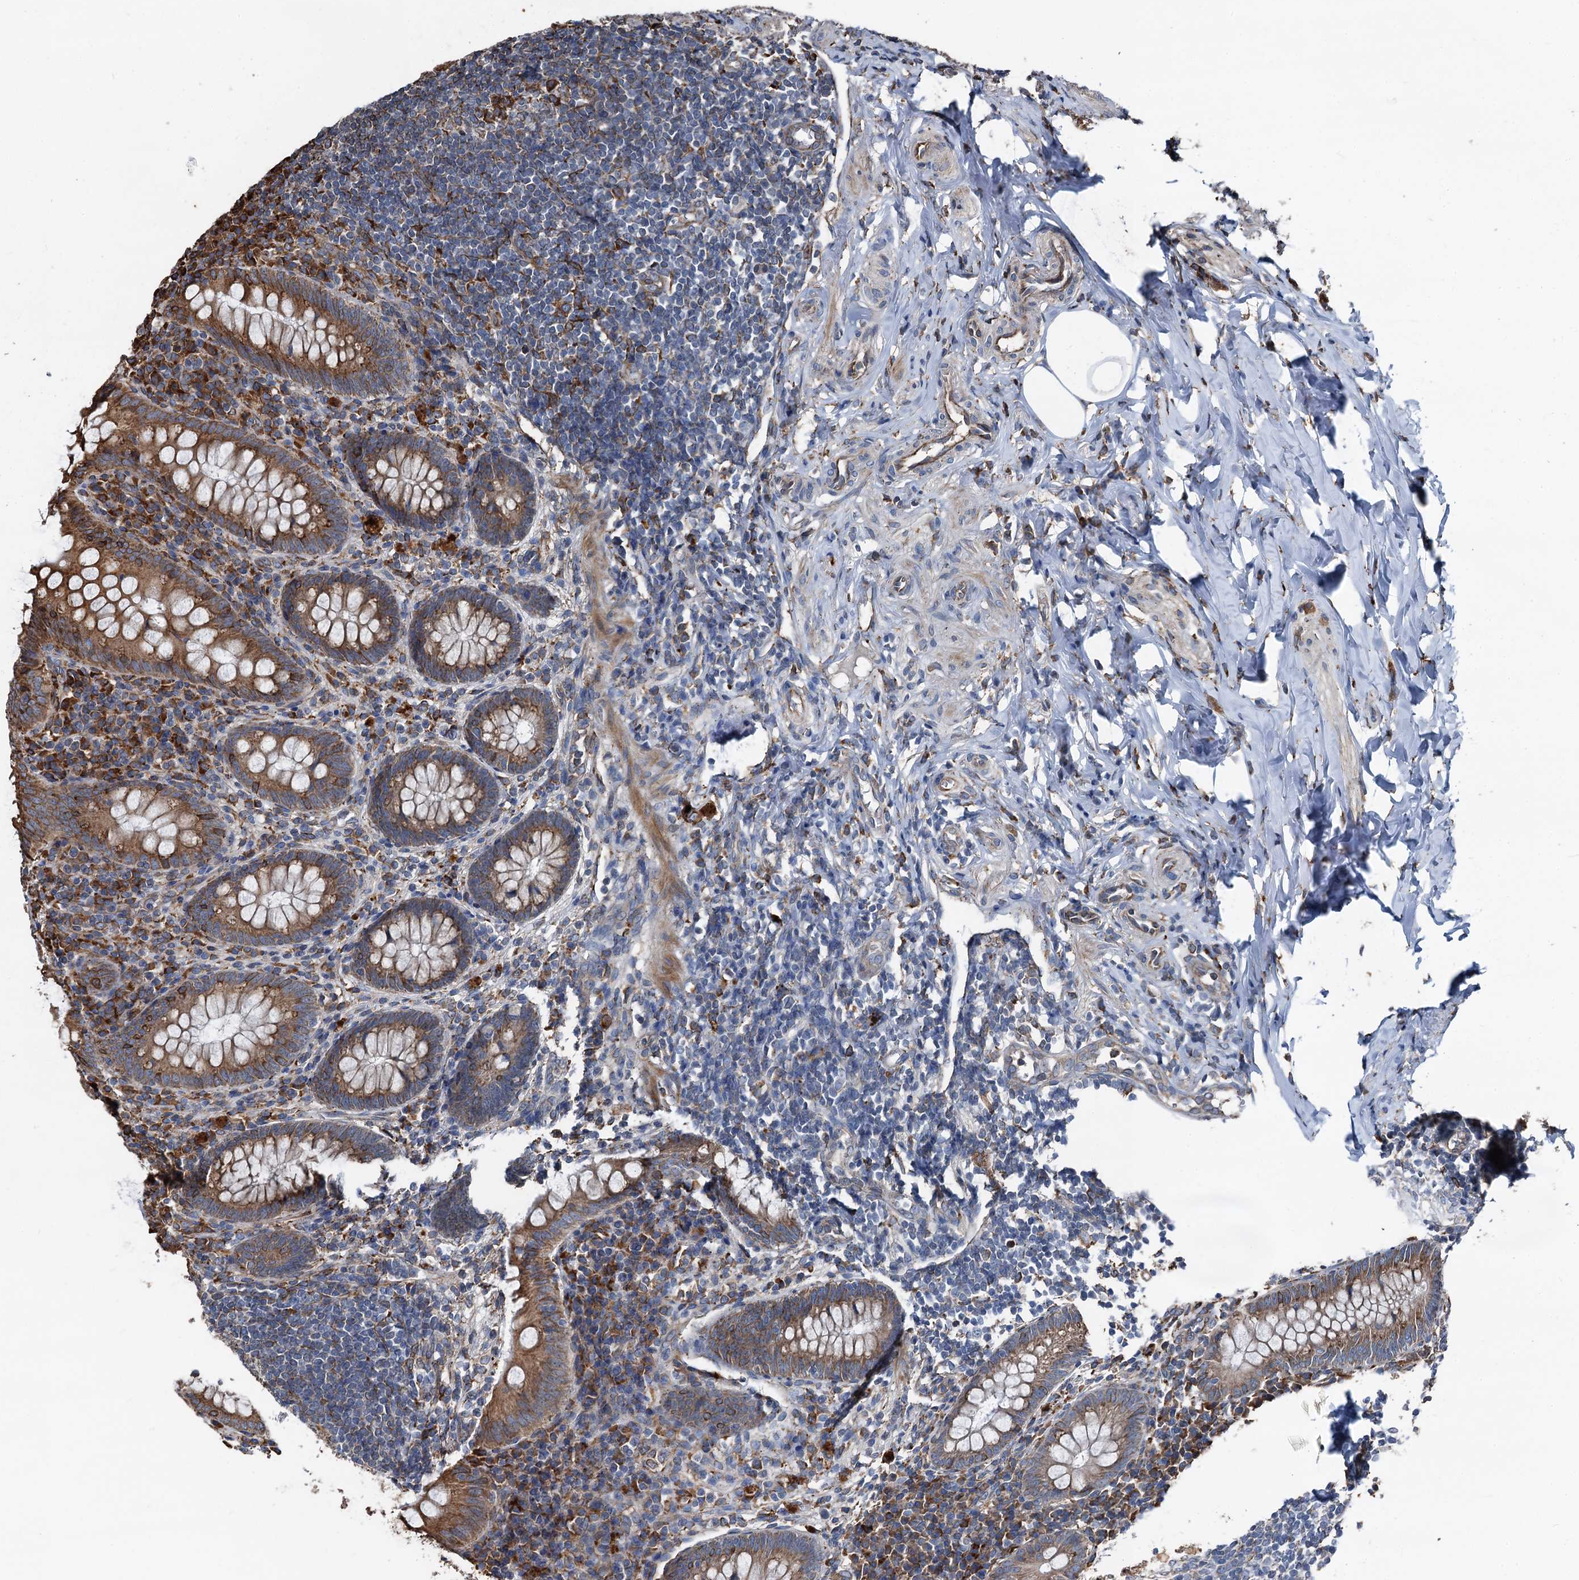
{"staining": {"intensity": "moderate", "quantity": ">75%", "location": "cytoplasmic/membranous"}, "tissue": "appendix", "cell_type": "Glandular cells", "image_type": "normal", "snomed": [{"axis": "morphology", "description": "Normal tissue, NOS"}, {"axis": "topography", "description": "Appendix"}], "caption": "IHC of unremarkable human appendix demonstrates medium levels of moderate cytoplasmic/membranous staining in about >75% of glandular cells.", "gene": "NEURL1B", "patient": {"sex": "female", "age": 33}}